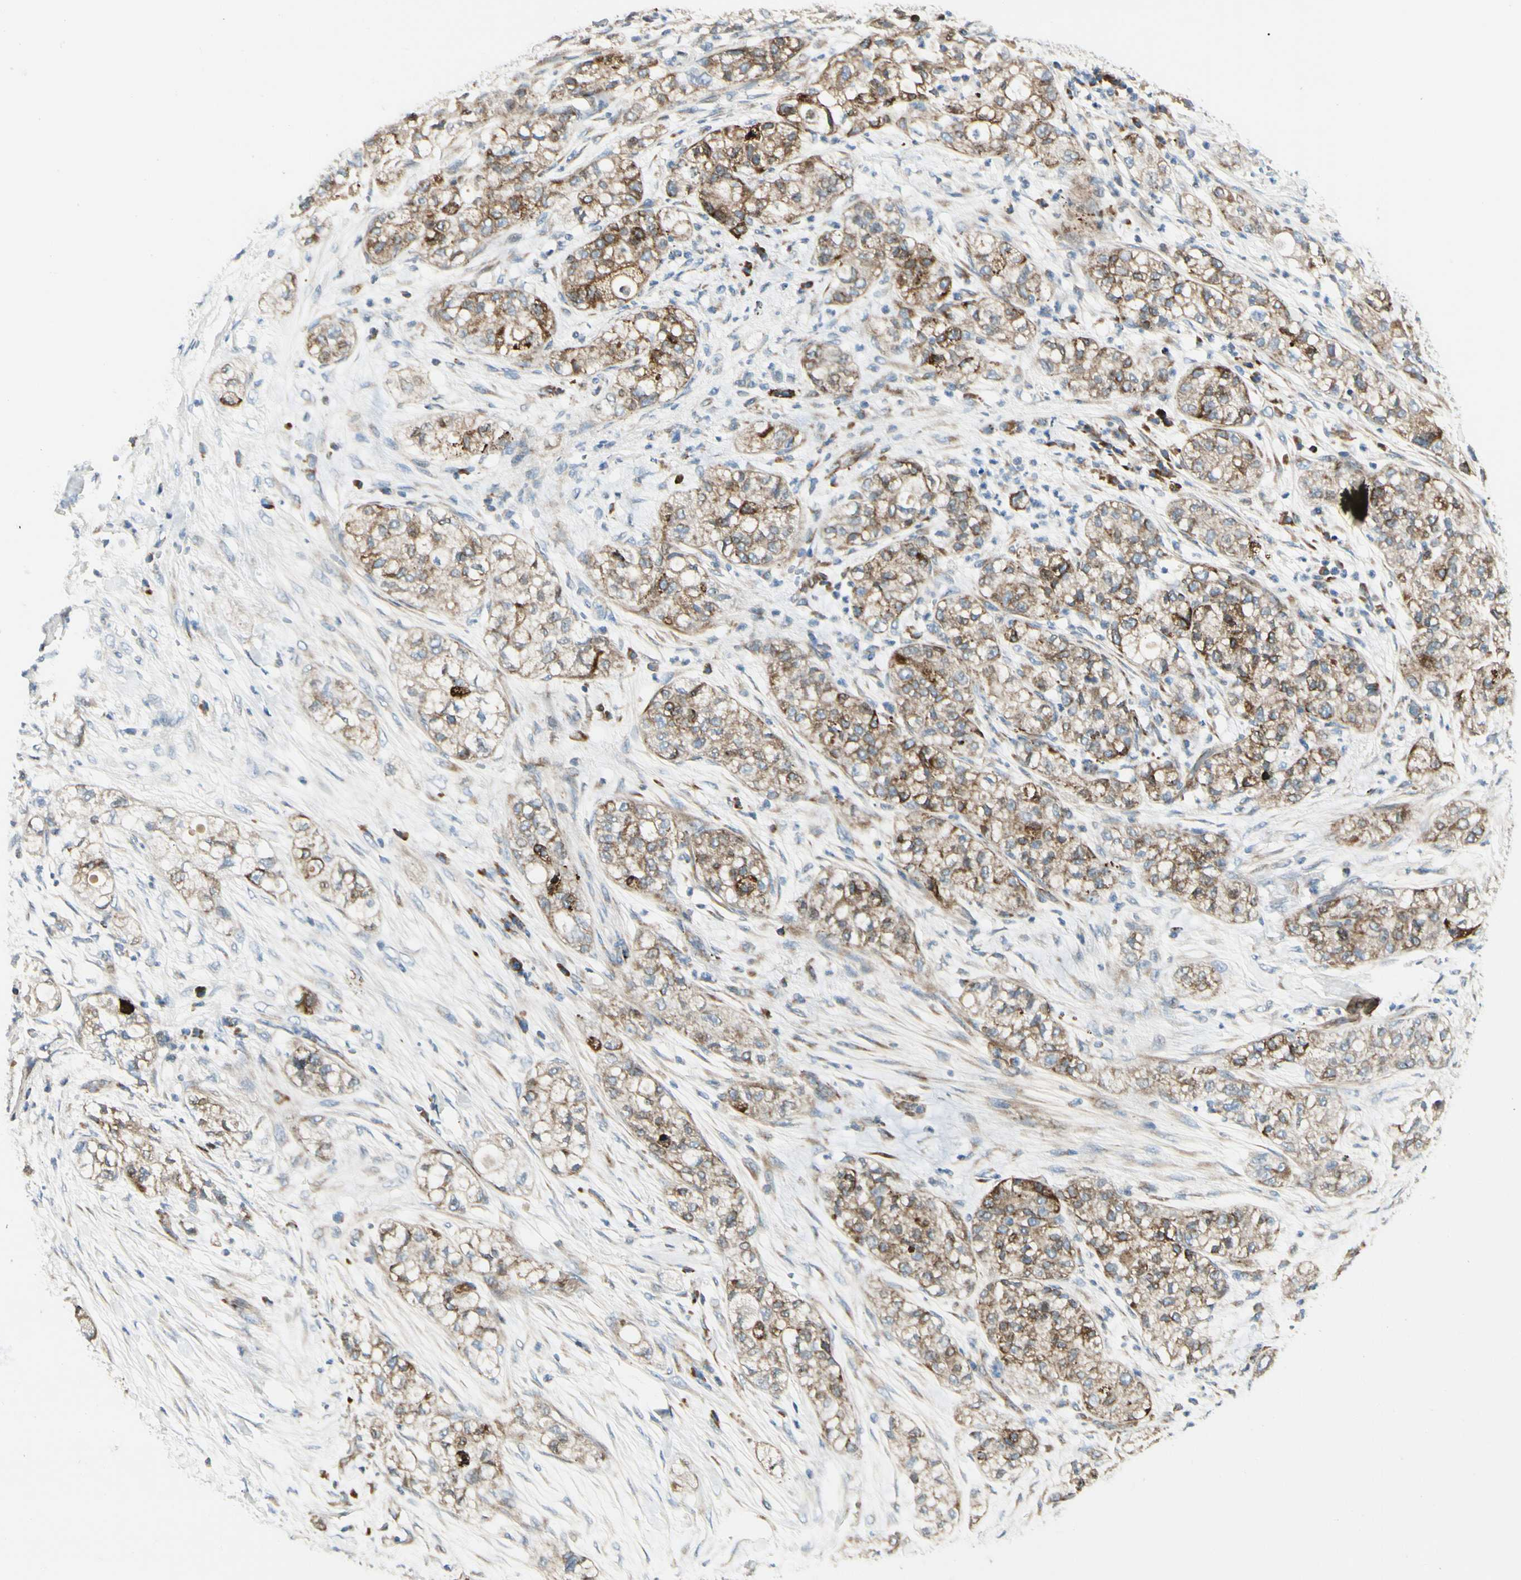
{"staining": {"intensity": "moderate", "quantity": ">75%", "location": "cytoplasmic/membranous"}, "tissue": "pancreatic cancer", "cell_type": "Tumor cells", "image_type": "cancer", "snomed": [{"axis": "morphology", "description": "Adenocarcinoma, NOS"}, {"axis": "topography", "description": "Pancreas"}], "caption": "Pancreatic cancer stained with immunohistochemistry (IHC) reveals moderate cytoplasmic/membranous expression in about >75% of tumor cells.", "gene": "MRPL9", "patient": {"sex": "female", "age": 78}}